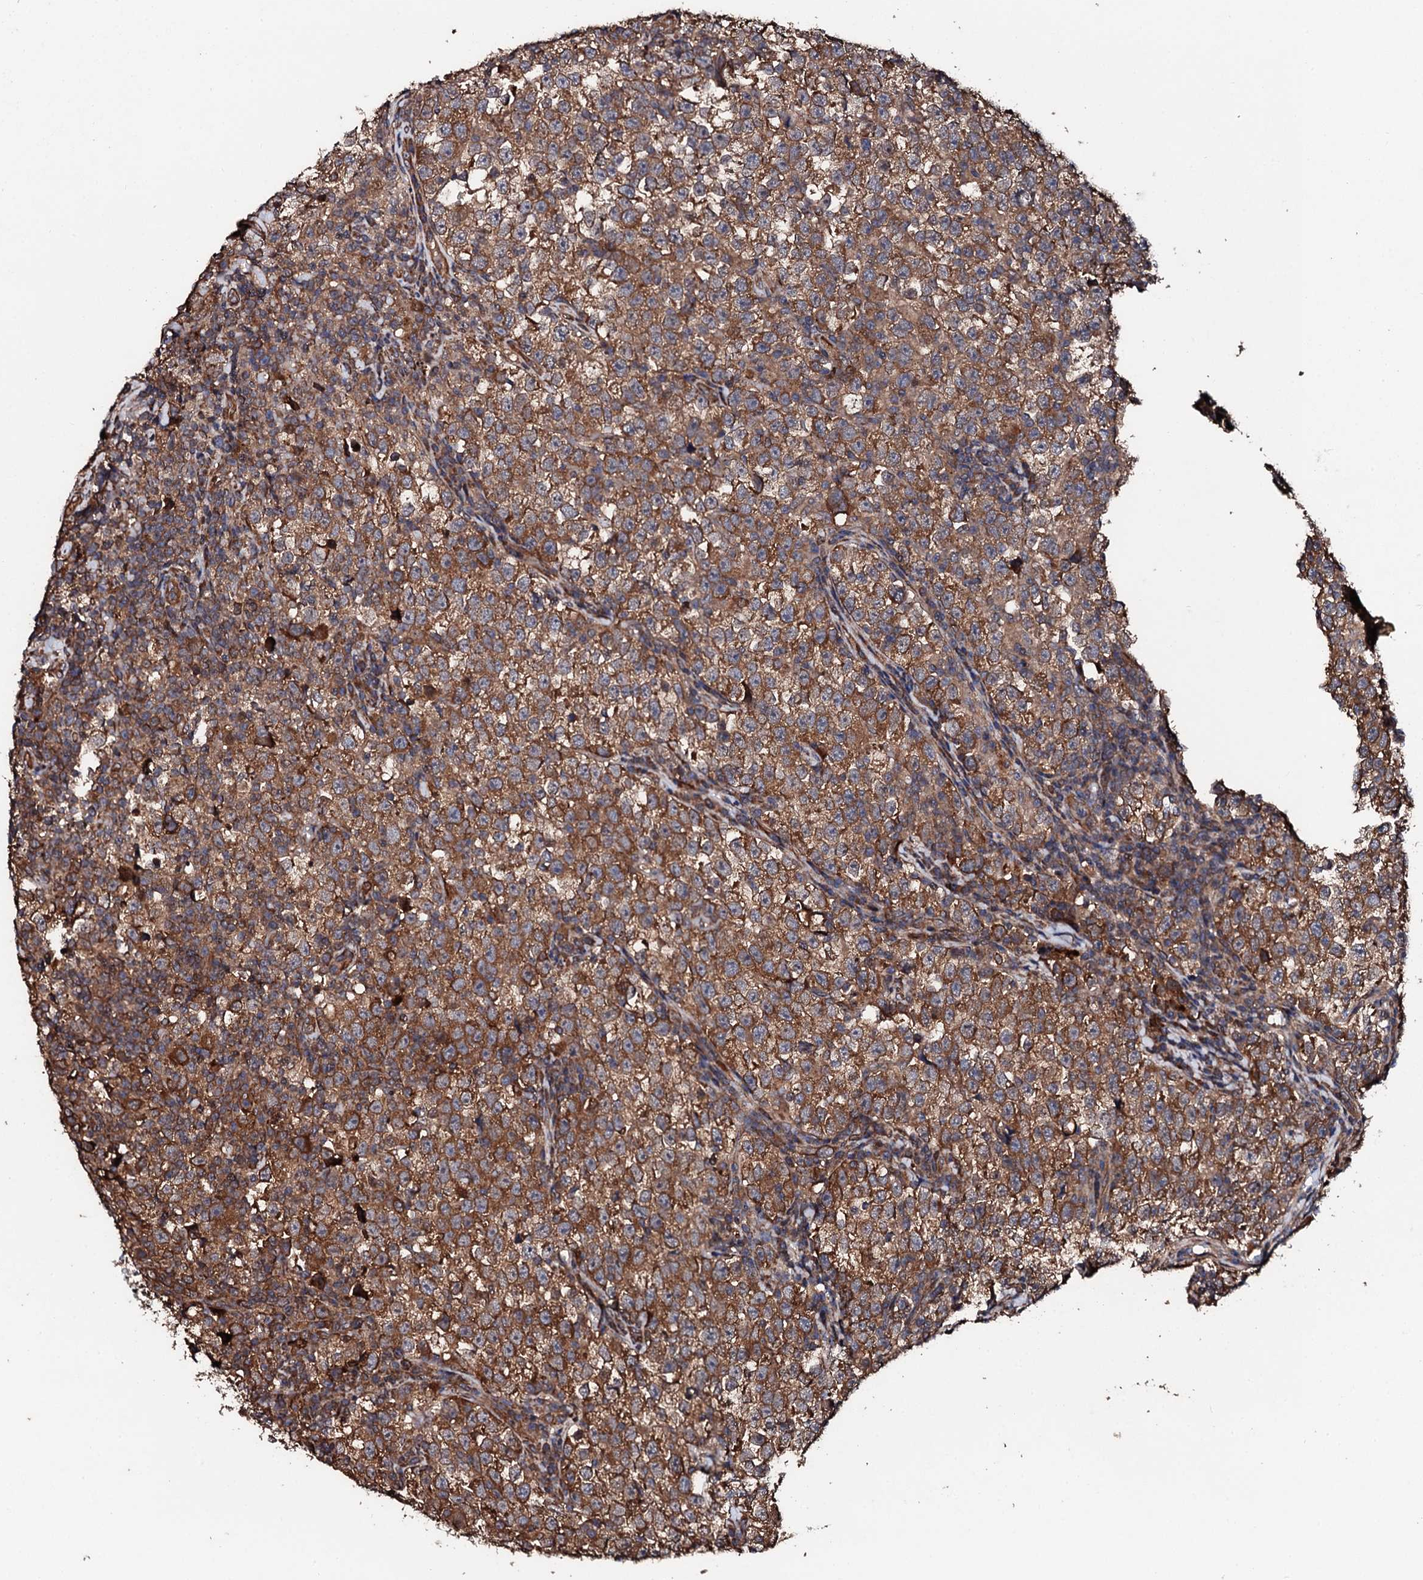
{"staining": {"intensity": "moderate", "quantity": ">75%", "location": "cytoplasmic/membranous"}, "tissue": "testis cancer", "cell_type": "Tumor cells", "image_type": "cancer", "snomed": [{"axis": "morphology", "description": "Normal tissue, NOS"}, {"axis": "morphology", "description": "Seminoma, NOS"}, {"axis": "topography", "description": "Testis"}], "caption": "Immunohistochemistry (IHC) of human testis cancer displays medium levels of moderate cytoplasmic/membranous staining in about >75% of tumor cells.", "gene": "CKAP5", "patient": {"sex": "male", "age": 43}}